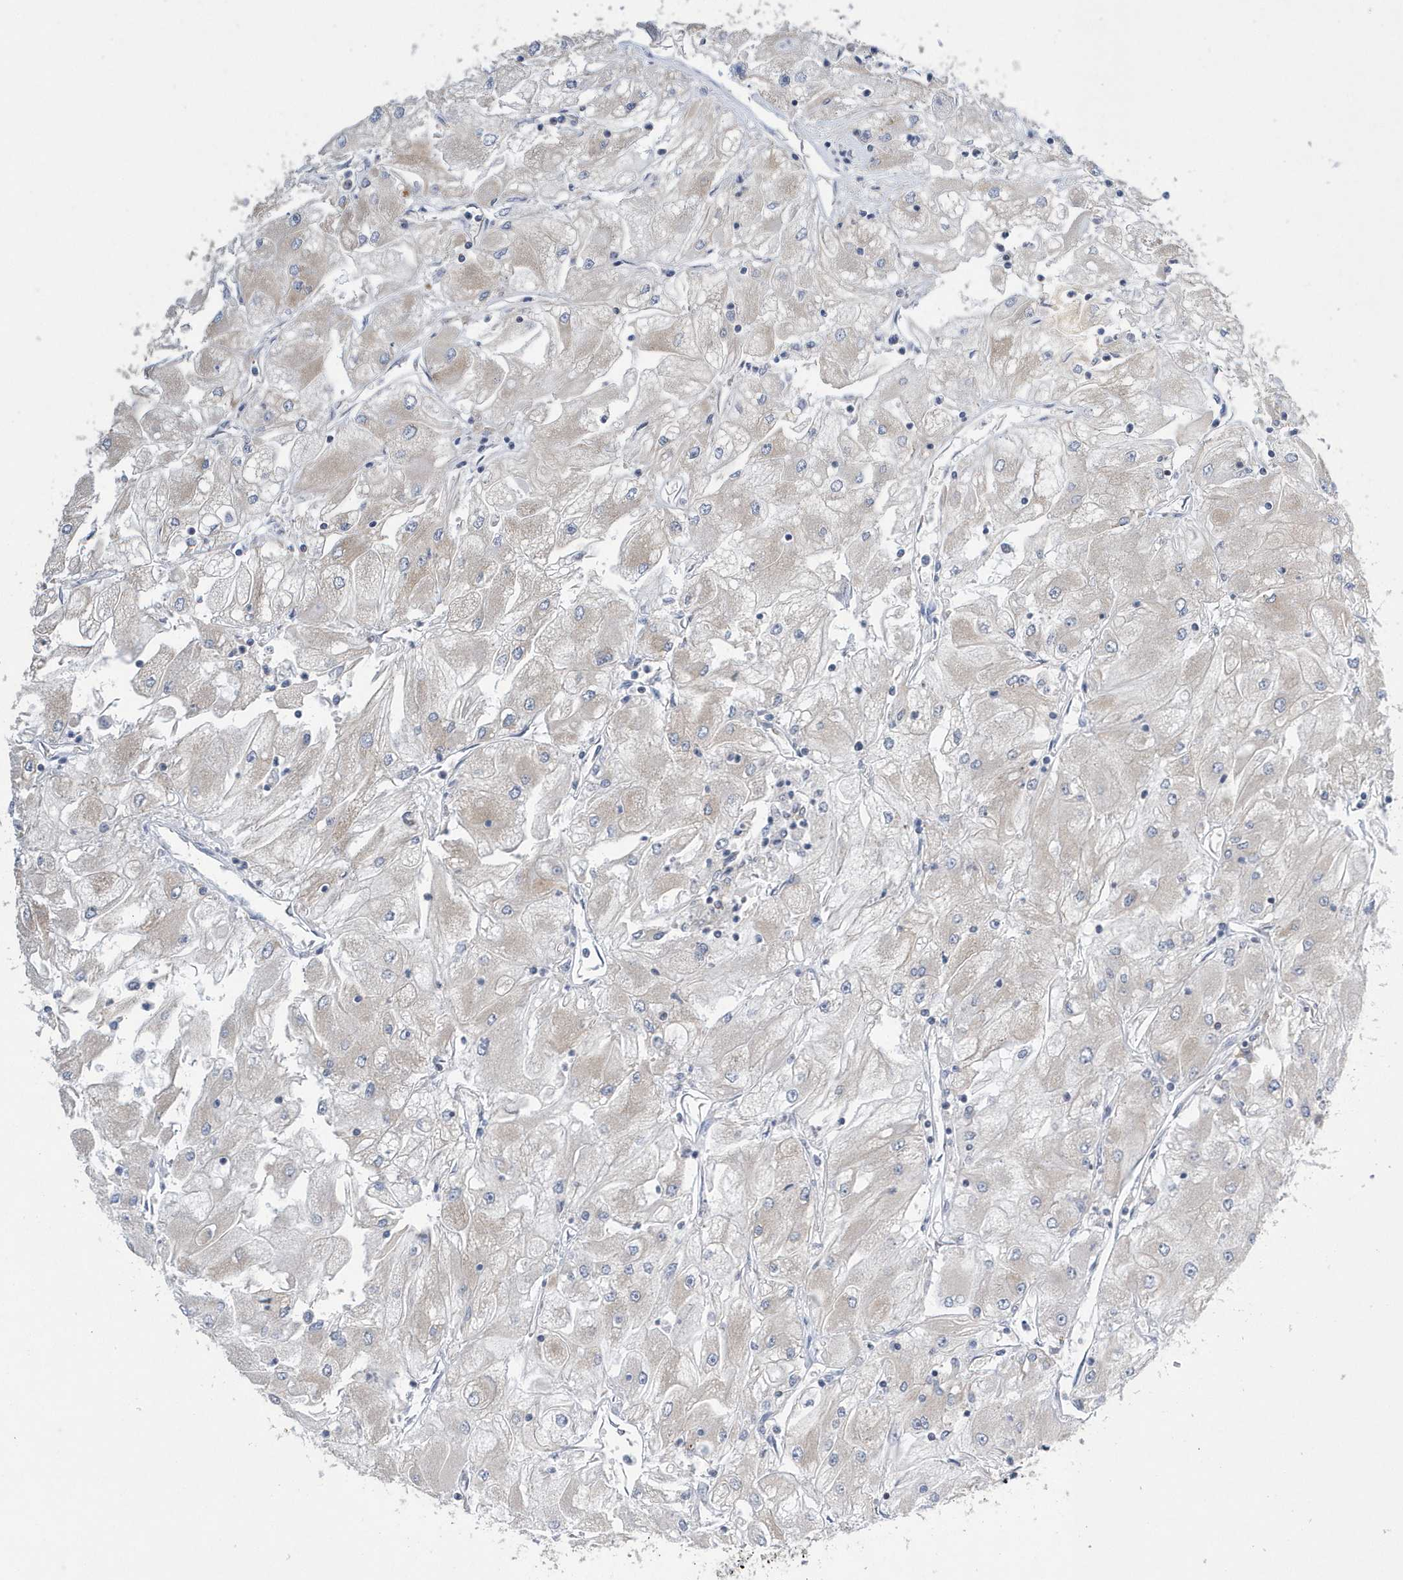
{"staining": {"intensity": "weak", "quantity": "<25%", "location": "cytoplasmic/membranous"}, "tissue": "renal cancer", "cell_type": "Tumor cells", "image_type": "cancer", "snomed": [{"axis": "morphology", "description": "Adenocarcinoma, NOS"}, {"axis": "topography", "description": "Kidney"}], "caption": "This is an IHC histopathology image of renal cancer. There is no staining in tumor cells.", "gene": "SPATA5", "patient": {"sex": "male", "age": 80}}